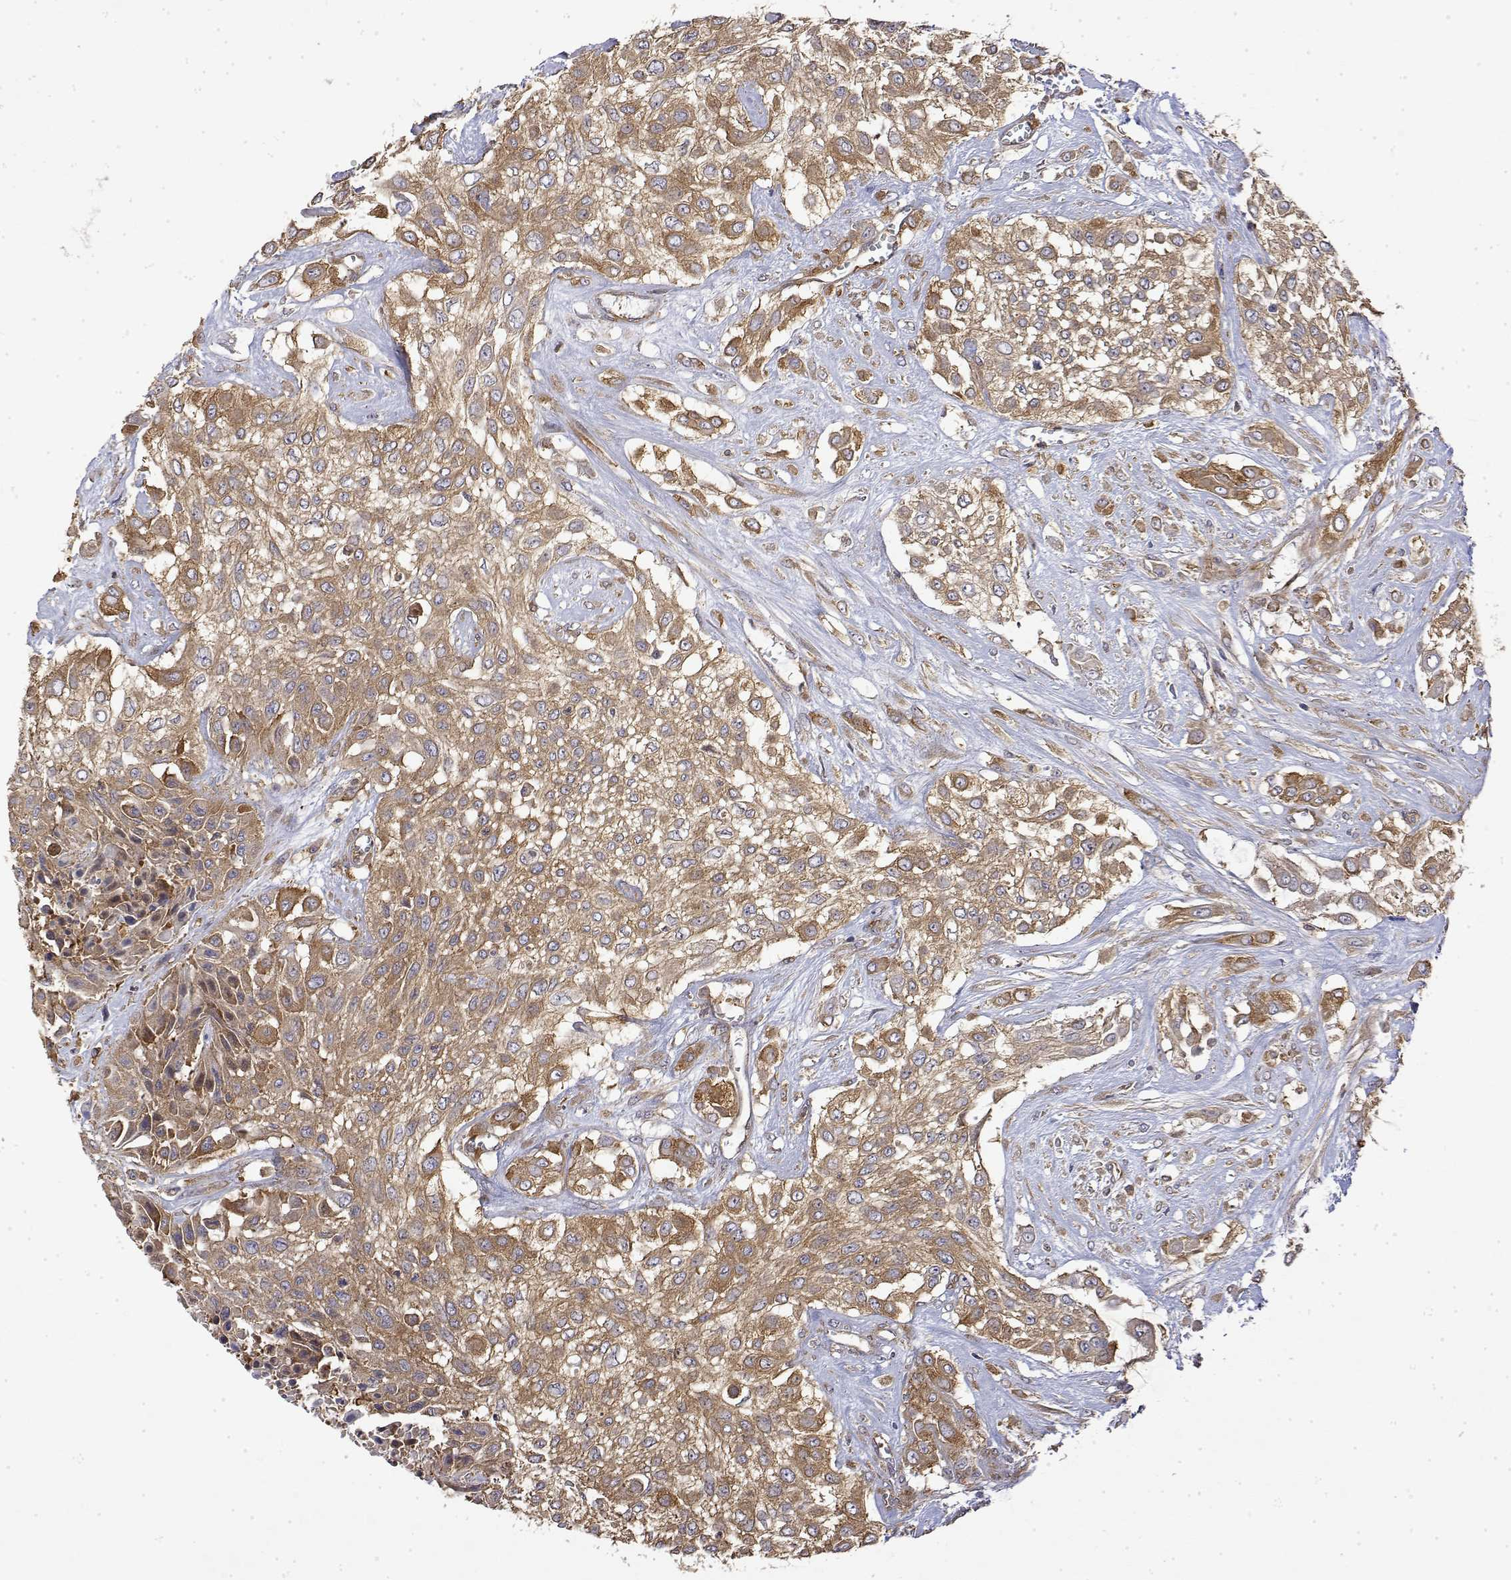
{"staining": {"intensity": "moderate", "quantity": ">75%", "location": "cytoplasmic/membranous"}, "tissue": "urothelial cancer", "cell_type": "Tumor cells", "image_type": "cancer", "snomed": [{"axis": "morphology", "description": "Urothelial carcinoma, High grade"}, {"axis": "topography", "description": "Urinary bladder"}], "caption": "Immunohistochemistry staining of urothelial carcinoma (high-grade), which shows medium levels of moderate cytoplasmic/membranous positivity in about >75% of tumor cells indicating moderate cytoplasmic/membranous protein staining. The staining was performed using DAB (3,3'-diaminobenzidine) (brown) for protein detection and nuclei were counterstained in hematoxylin (blue).", "gene": "PACSIN2", "patient": {"sex": "male", "age": 57}}